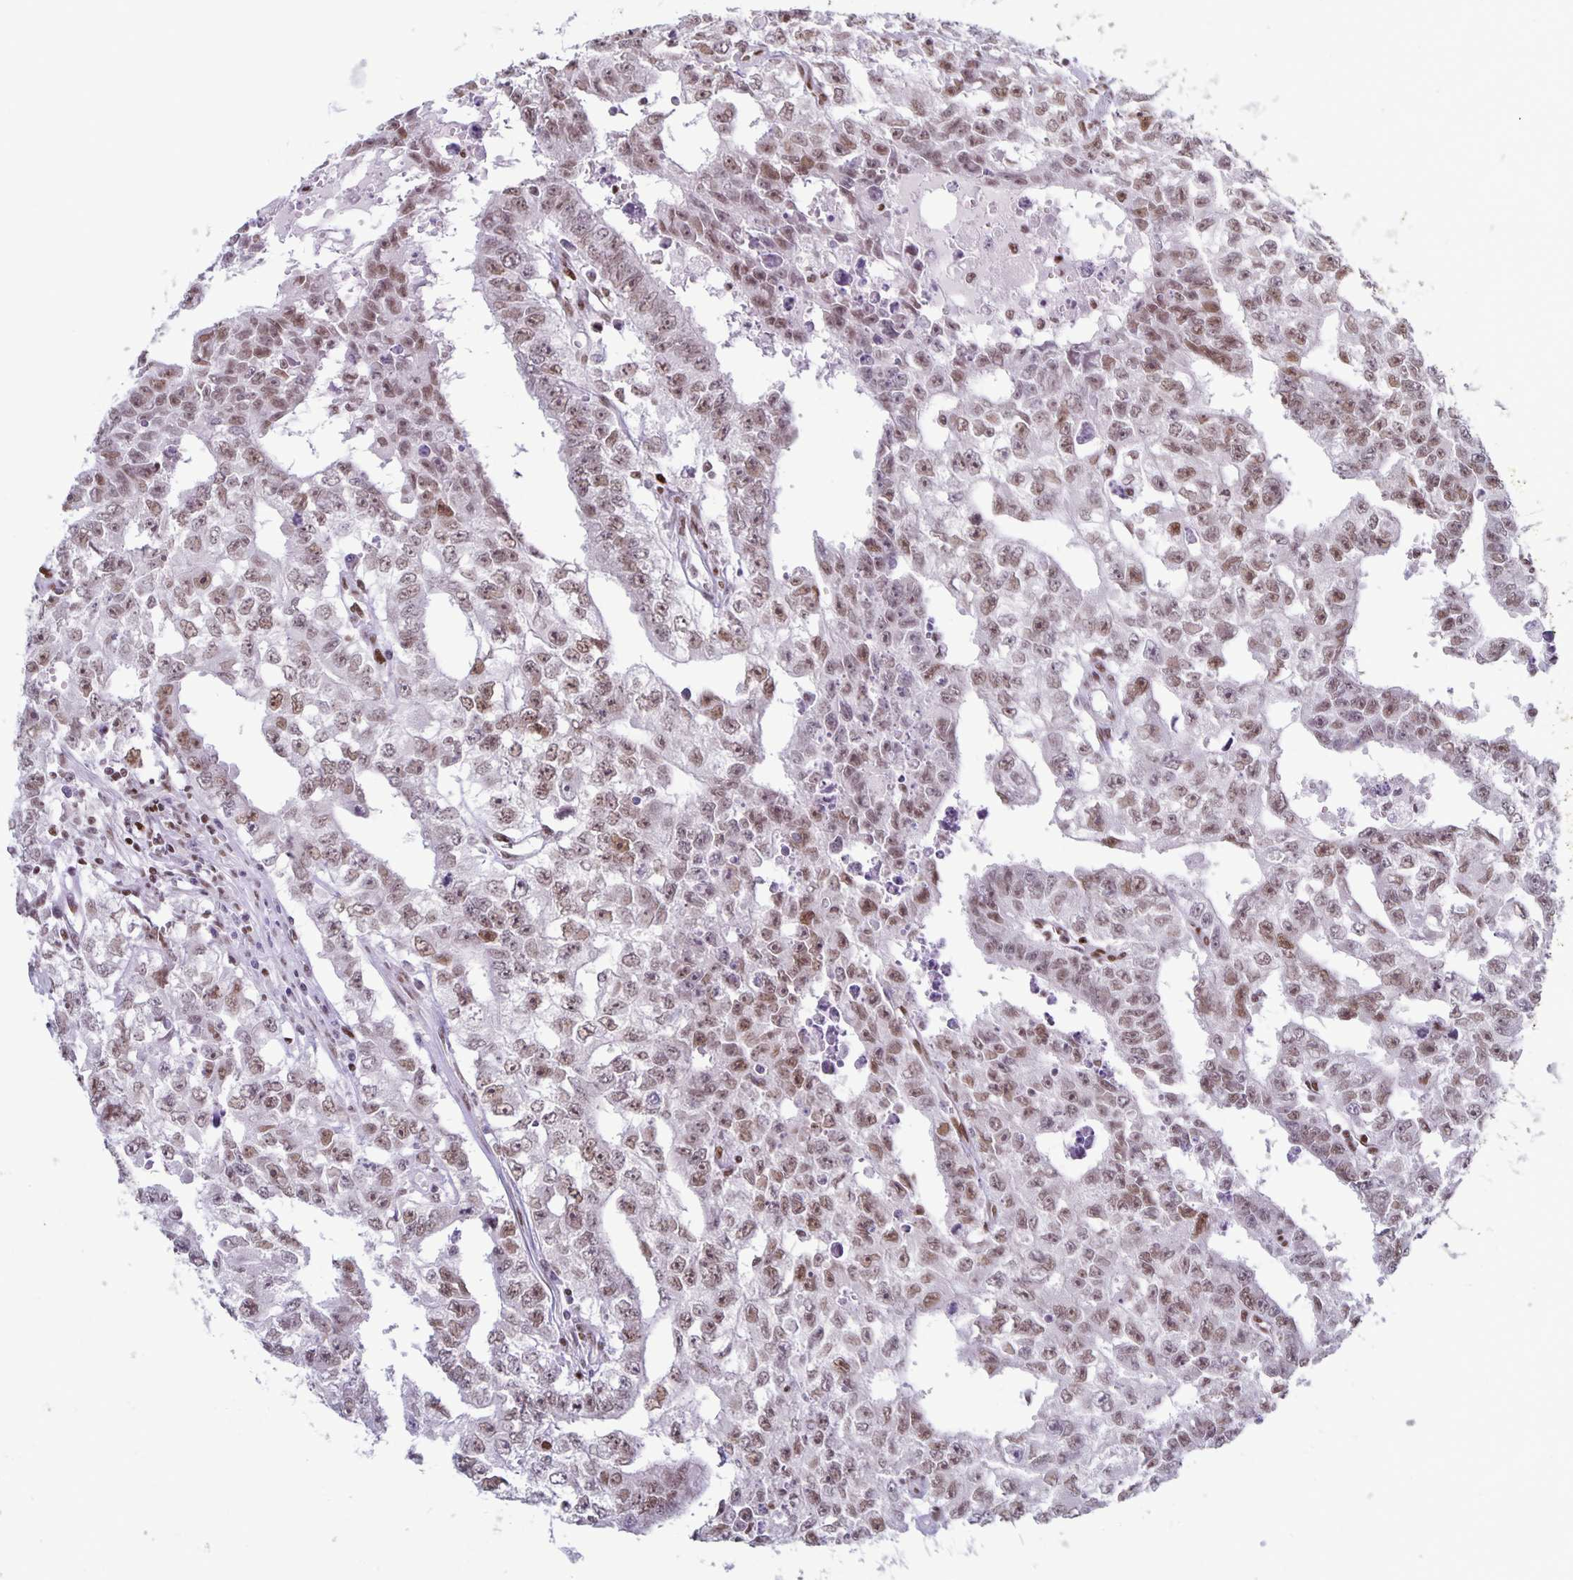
{"staining": {"intensity": "weak", "quantity": ">75%", "location": "nuclear"}, "tissue": "testis cancer", "cell_type": "Tumor cells", "image_type": "cancer", "snomed": [{"axis": "morphology", "description": "Carcinoma, Embryonal, NOS"}, {"axis": "morphology", "description": "Teratoma, malignant, NOS"}, {"axis": "topography", "description": "Testis"}], "caption": "High-power microscopy captured an IHC photomicrograph of testis cancer, revealing weak nuclear staining in approximately >75% of tumor cells.", "gene": "JUND", "patient": {"sex": "male", "age": 24}}